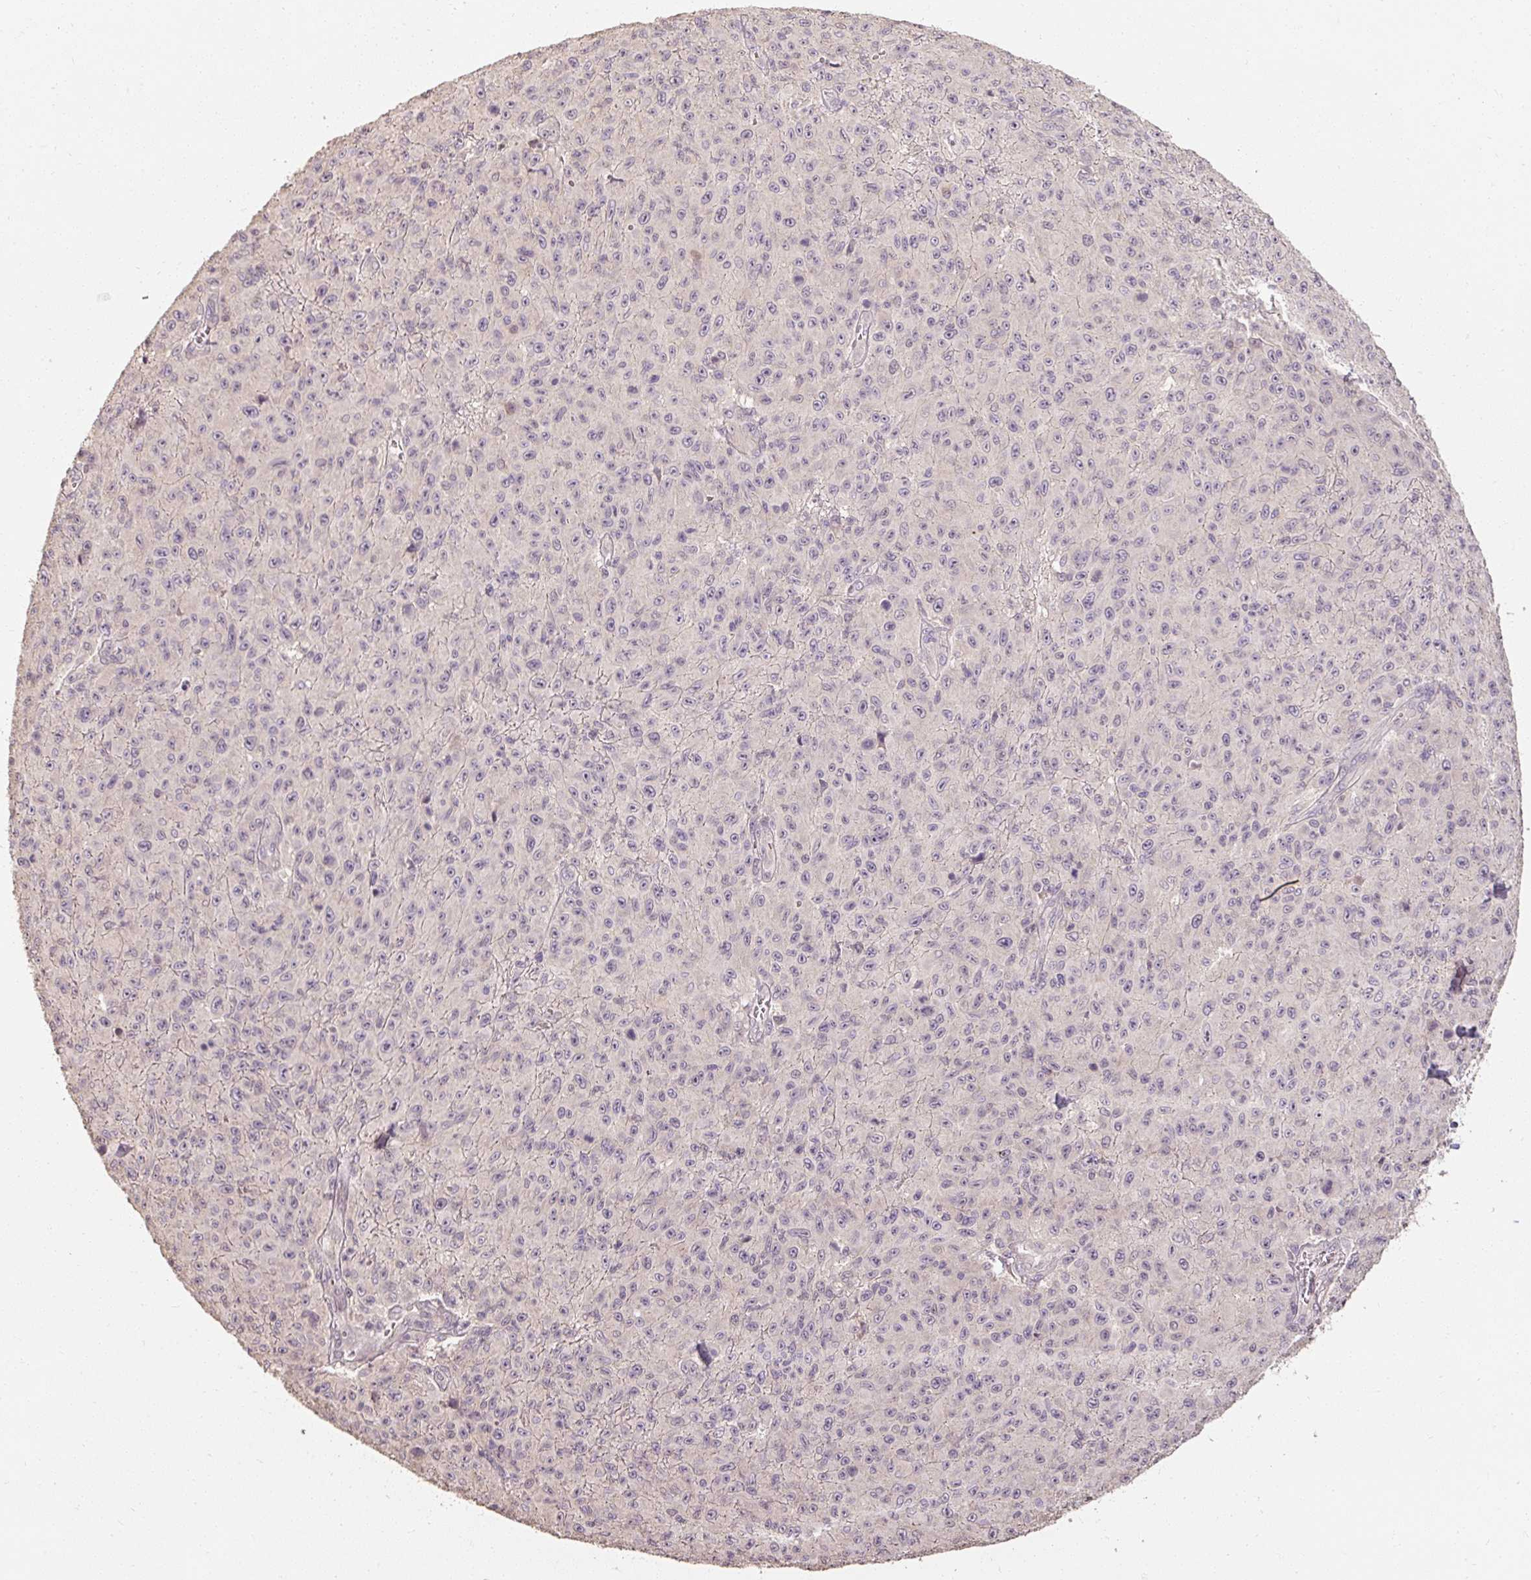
{"staining": {"intensity": "negative", "quantity": "none", "location": "none"}, "tissue": "melanoma", "cell_type": "Tumor cells", "image_type": "cancer", "snomed": [{"axis": "morphology", "description": "Malignant melanoma, NOS"}, {"axis": "topography", "description": "Skin"}], "caption": "This is an immunohistochemistry (IHC) photomicrograph of human melanoma. There is no staining in tumor cells.", "gene": "CFAP65", "patient": {"sex": "male", "age": 46}}